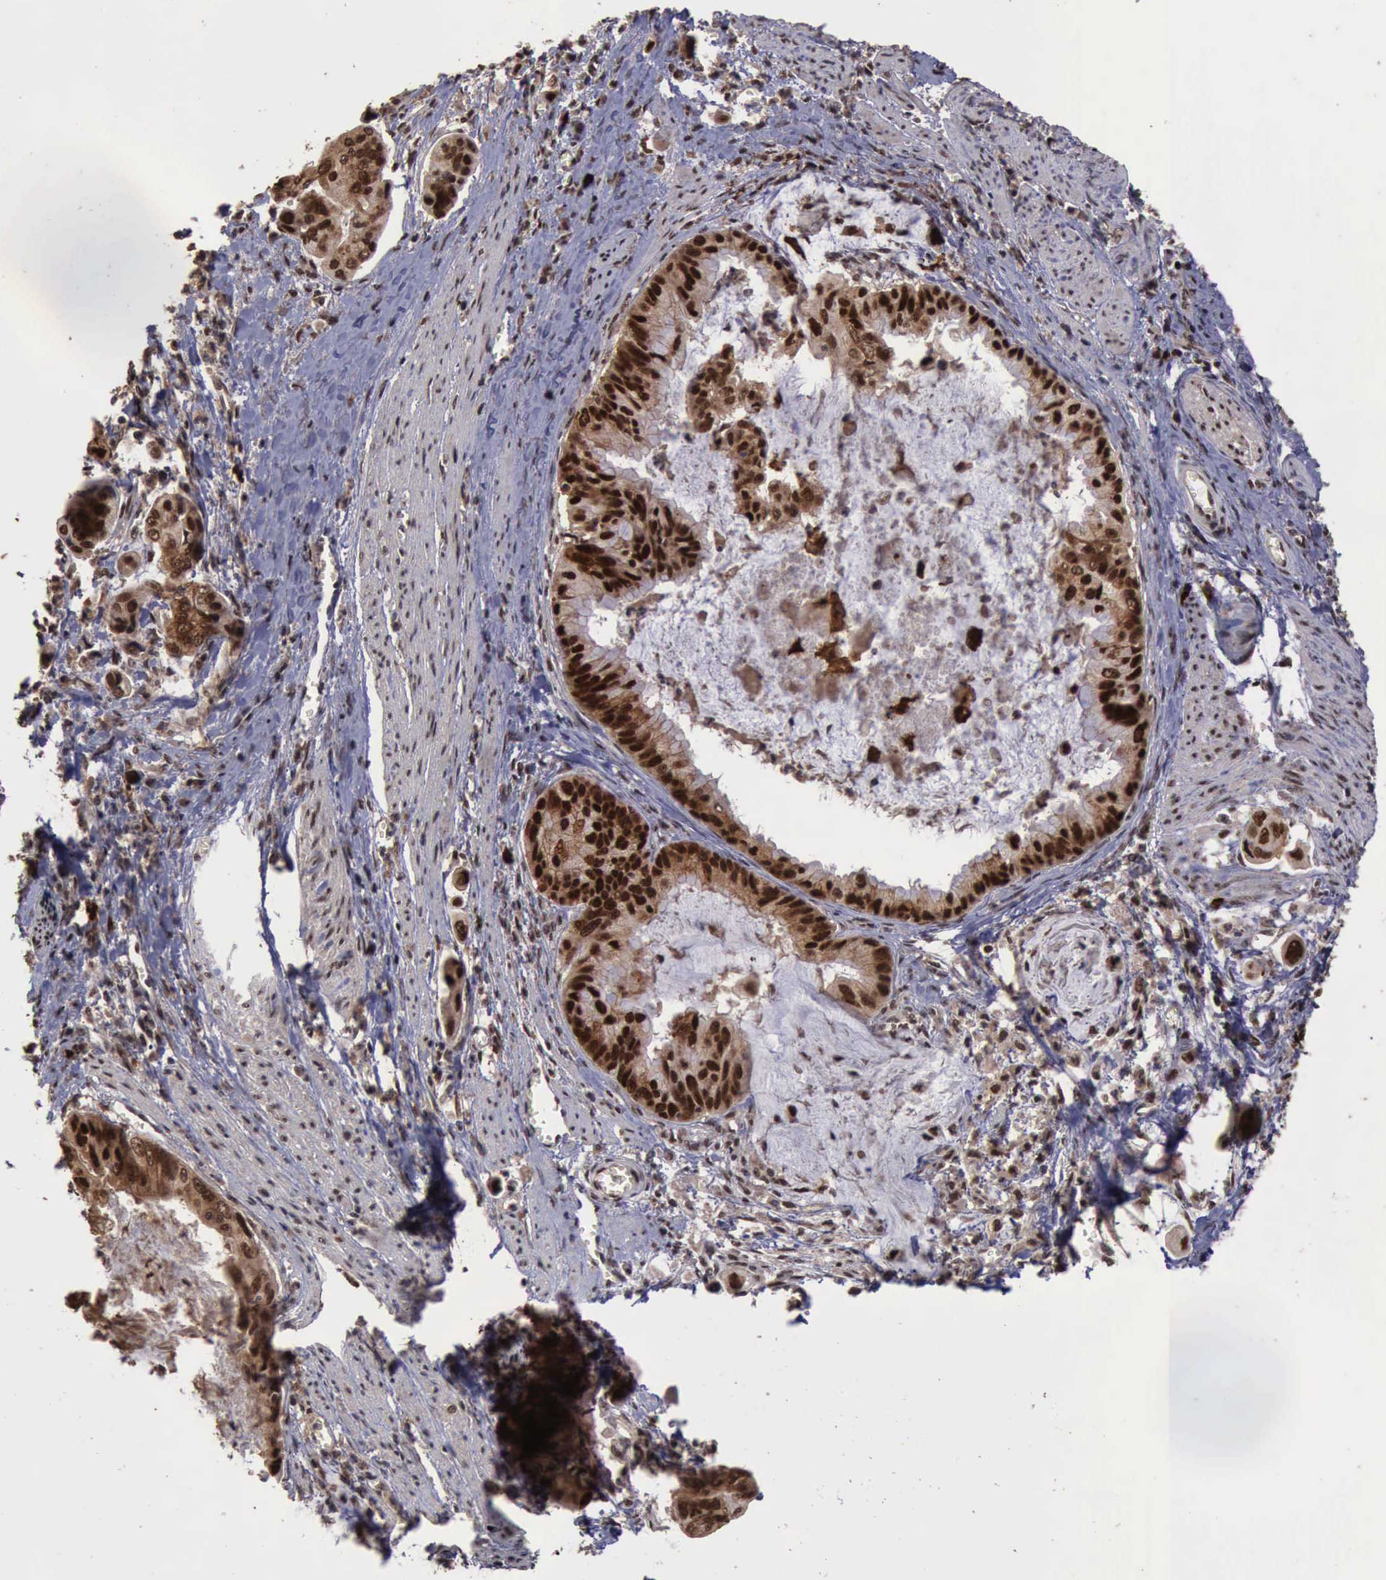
{"staining": {"intensity": "strong", "quantity": ">75%", "location": "cytoplasmic/membranous,nuclear"}, "tissue": "stomach cancer", "cell_type": "Tumor cells", "image_type": "cancer", "snomed": [{"axis": "morphology", "description": "Adenocarcinoma, NOS"}, {"axis": "topography", "description": "Stomach, upper"}], "caption": "An image of human adenocarcinoma (stomach) stained for a protein shows strong cytoplasmic/membranous and nuclear brown staining in tumor cells.", "gene": "TRMT2A", "patient": {"sex": "male", "age": 80}}